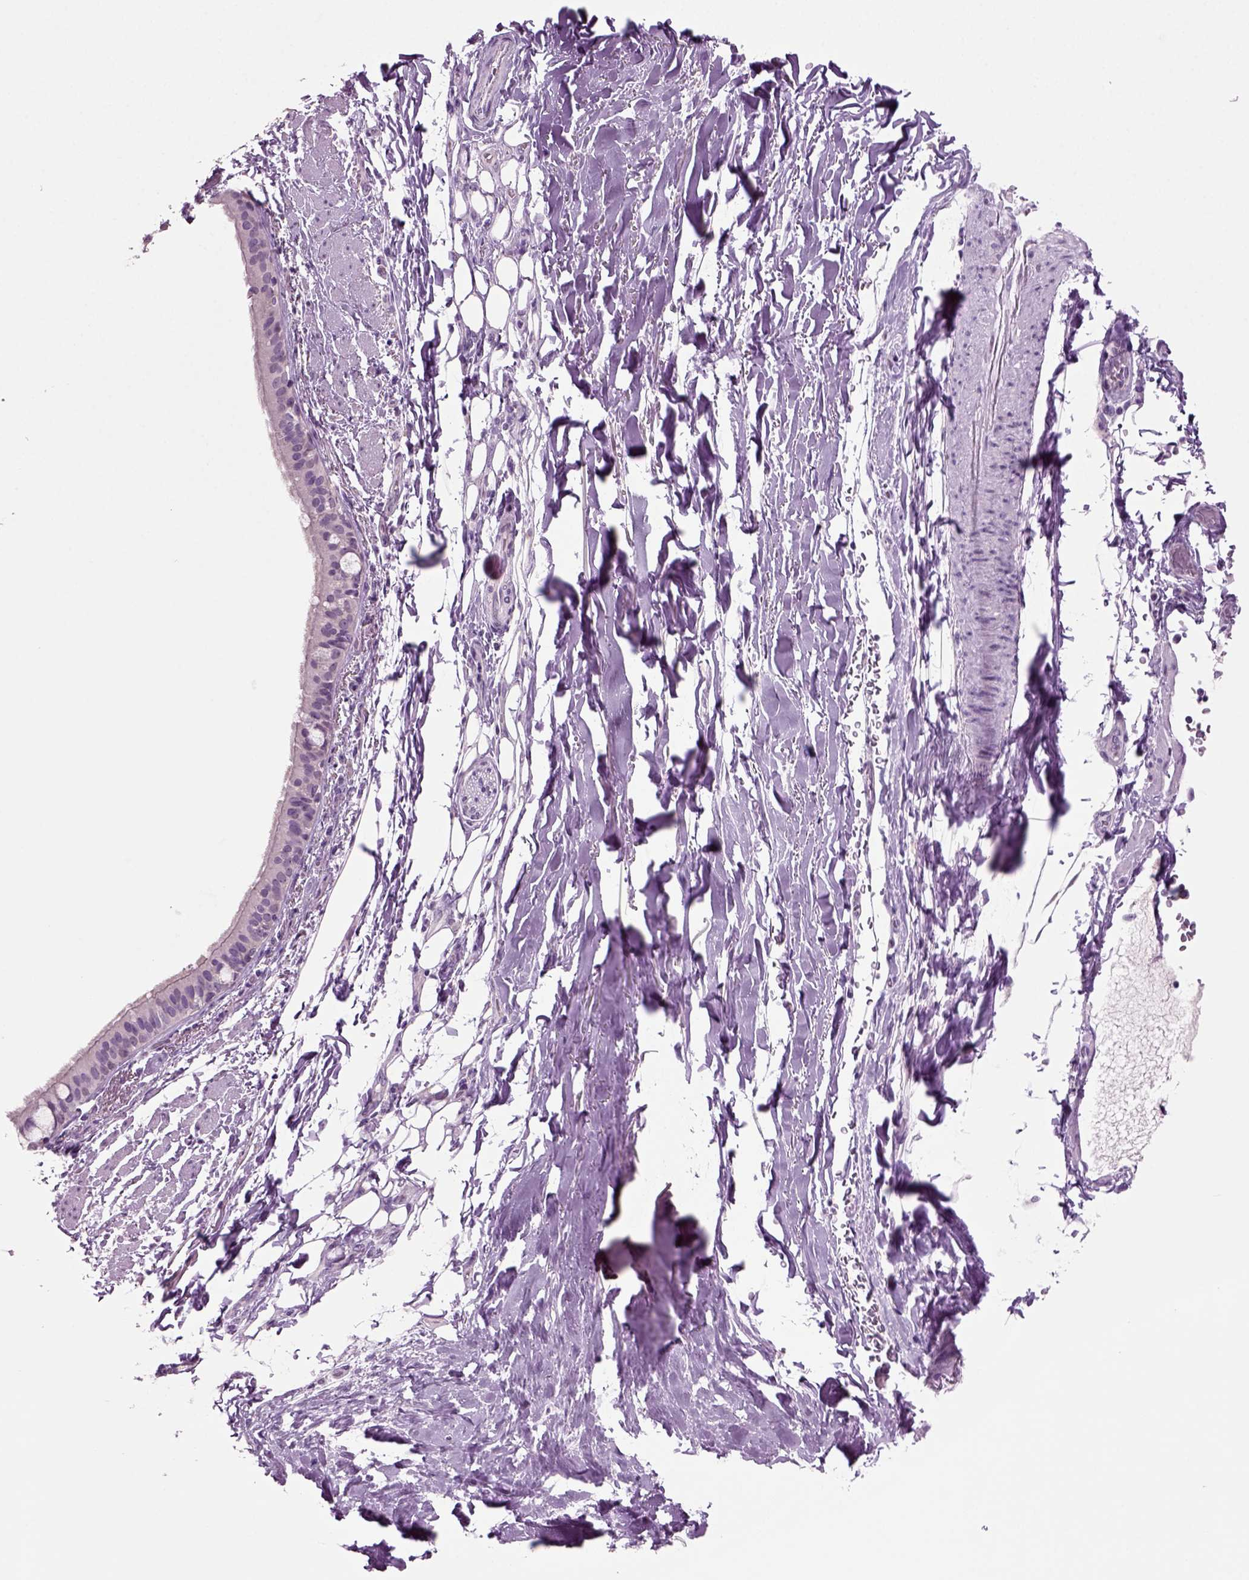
{"staining": {"intensity": "negative", "quantity": "none", "location": "none"}, "tissue": "bronchus", "cell_type": "Respiratory epithelial cells", "image_type": "normal", "snomed": [{"axis": "morphology", "description": "Normal tissue, NOS"}, {"axis": "morphology", "description": "Squamous cell carcinoma, NOS"}, {"axis": "topography", "description": "Bronchus"}, {"axis": "topography", "description": "Lung"}], "caption": "This is an immunohistochemistry (IHC) photomicrograph of unremarkable bronchus. There is no positivity in respiratory epithelial cells.", "gene": "COL9A2", "patient": {"sex": "male", "age": 69}}